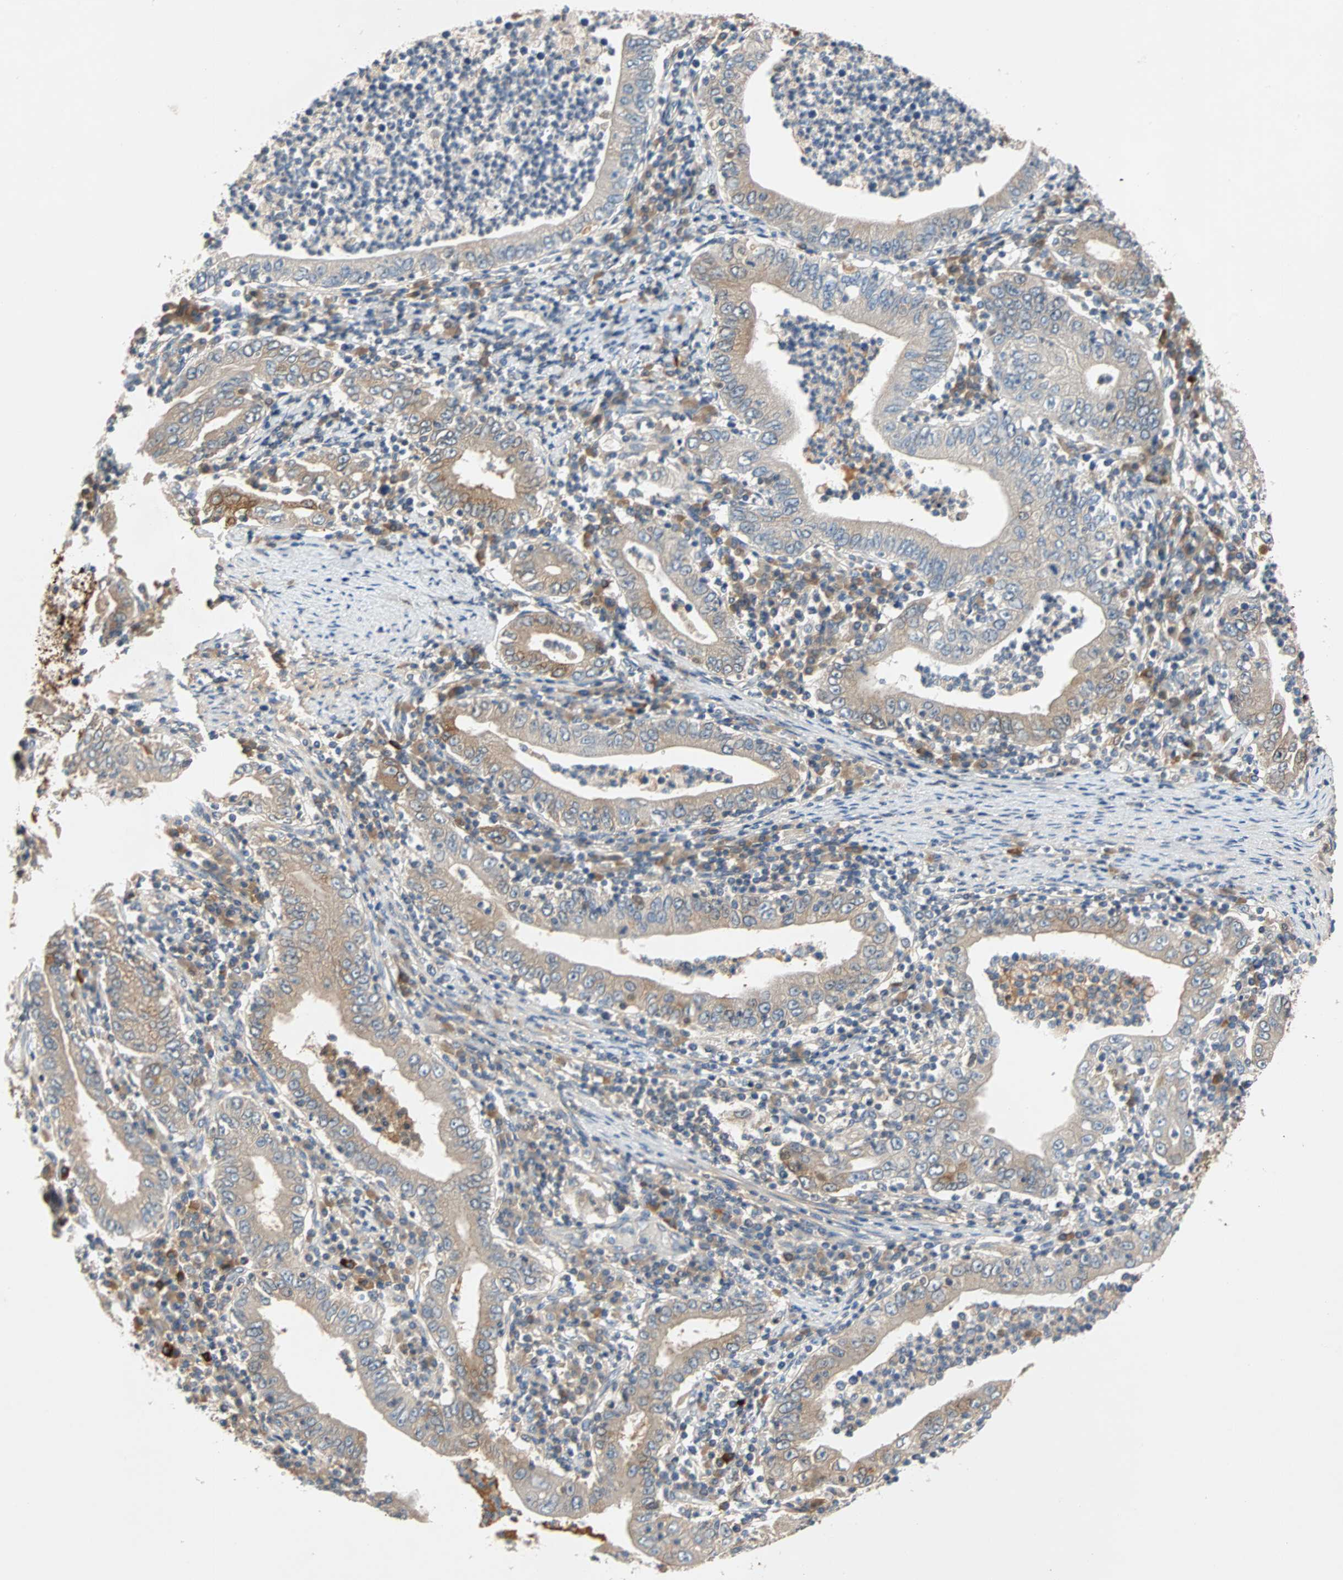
{"staining": {"intensity": "moderate", "quantity": "25%-75%", "location": "cytoplasmic/membranous"}, "tissue": "stomach cancer", "cell_type": "Tumor cells", "image_type": "cancer", "snomed": [{"axis": "morphology", "description": "Normal tissue, NOS"}, {"axis": "morphology", "description": "Adenocarcinoma, NOS"}, {"axis": "topography", "description": "Esophagus"}, {"axis": "topography", "description": "Stomach, upper"}, {"axis": "topography", "description": "Peripheral nerve tissue"}], "caption": "Human stomach cancer stained with a protein marker displays moderate staining in tumor cells.", "gene": "MAP4K1", "patient": {"sex": "male", "age": 62}}